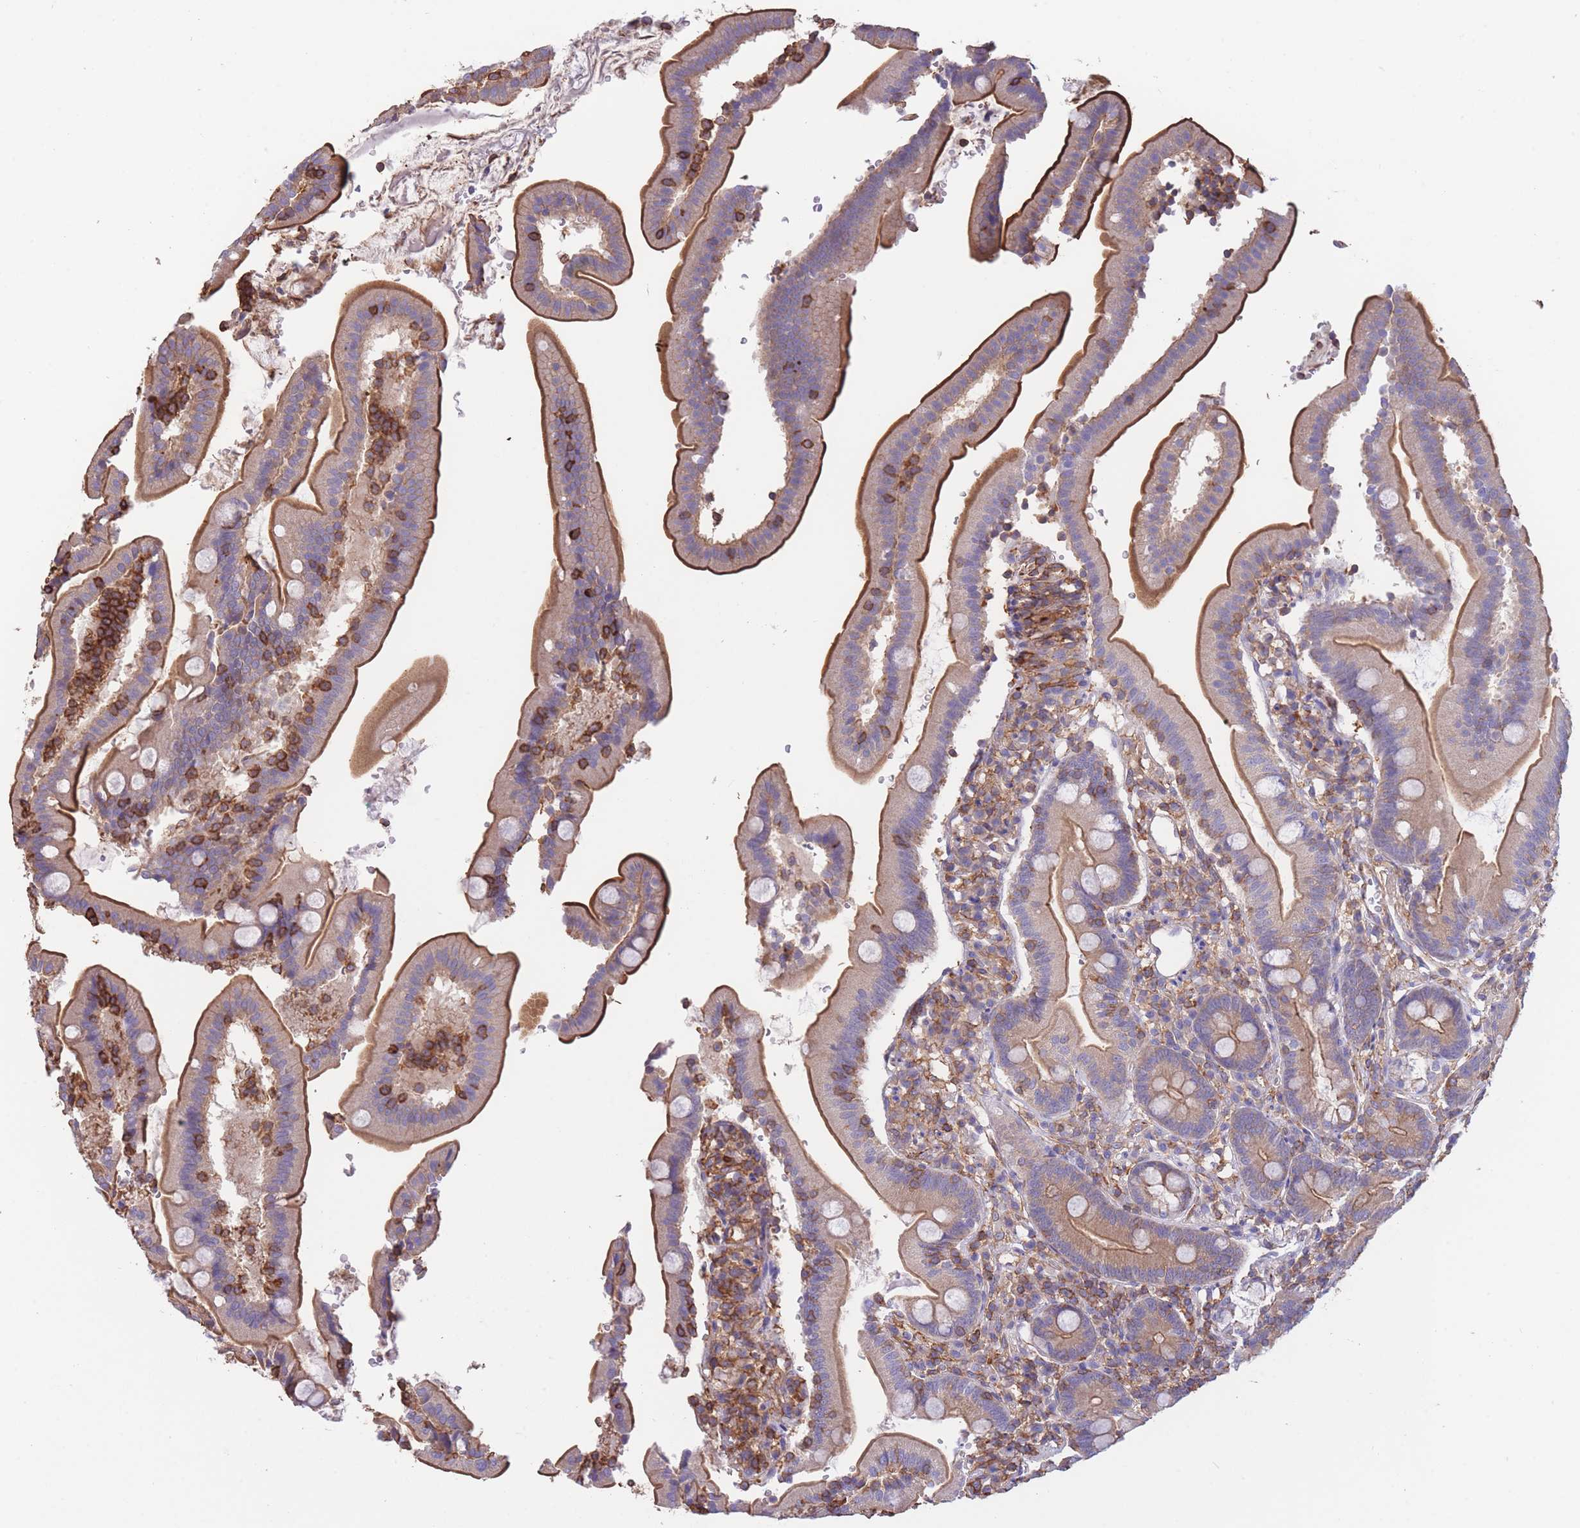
{"staining": {"intensity": "moderate", "quantity": ">75%", "location": "cytoplasmic/membranous"}, "tissue": "duodenum", "cell_type": "Glandular cells", "image_type": "normal", "snomed": [{"axis": "morphology", "description": "Normal tissue, NOS"}, {"axis": "topography", "description": "Duodenum"}], "caption": "Duodenum stained with a protein marker exhibits moderate staining in glandular cells.", "gene": "LRRN4CL", "patient": {"sex": "female", "age": 67}}